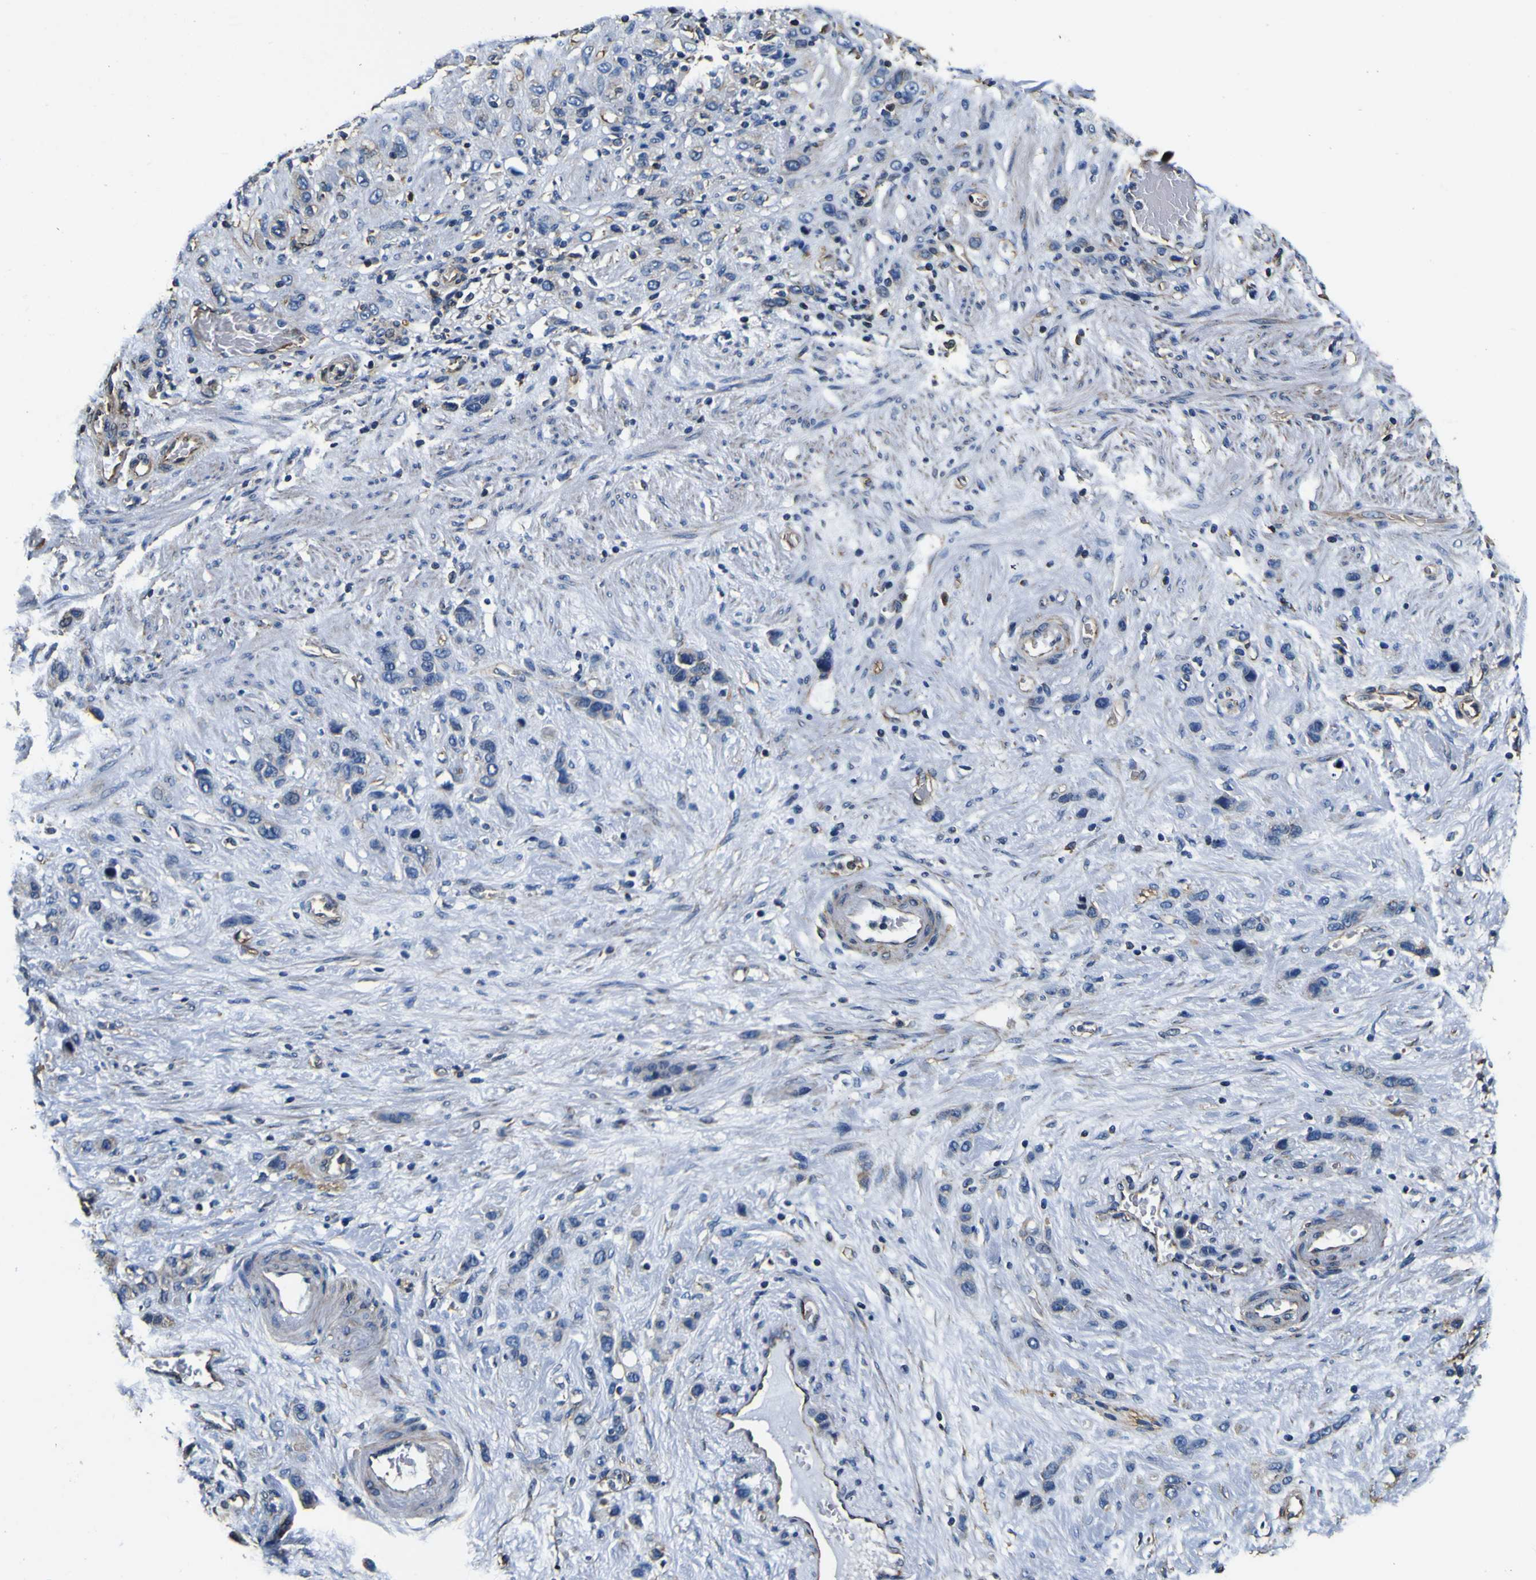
{"staining": {"intensity": "weak", "quantity": "<25%", "location": "cytoplasmic/membranous"}, "tissue": "stomach cancer", "cell_type": "Tumor cells", "image_type": "cancer", "snomed": [{"axis": "morphology", "description": "Adenocarcinoma, NOS"}, {"axis": "morphology", "description": "Adenocarcinoma, High grade"}, {"axis": "topography", "description": "Stomach, upper"}, {"axis": "topography", "description": "Stomach, lower"}], "caption": "This photomicrograph is of stomach cancer stained with immunohistochemistry (IHC) to label a protein in brown with the nuclei are counter-stained blue. There is no positivity in tumor cells.", "gene": "TUBA1B", "patient": {"sex": "female", "age": 65}}